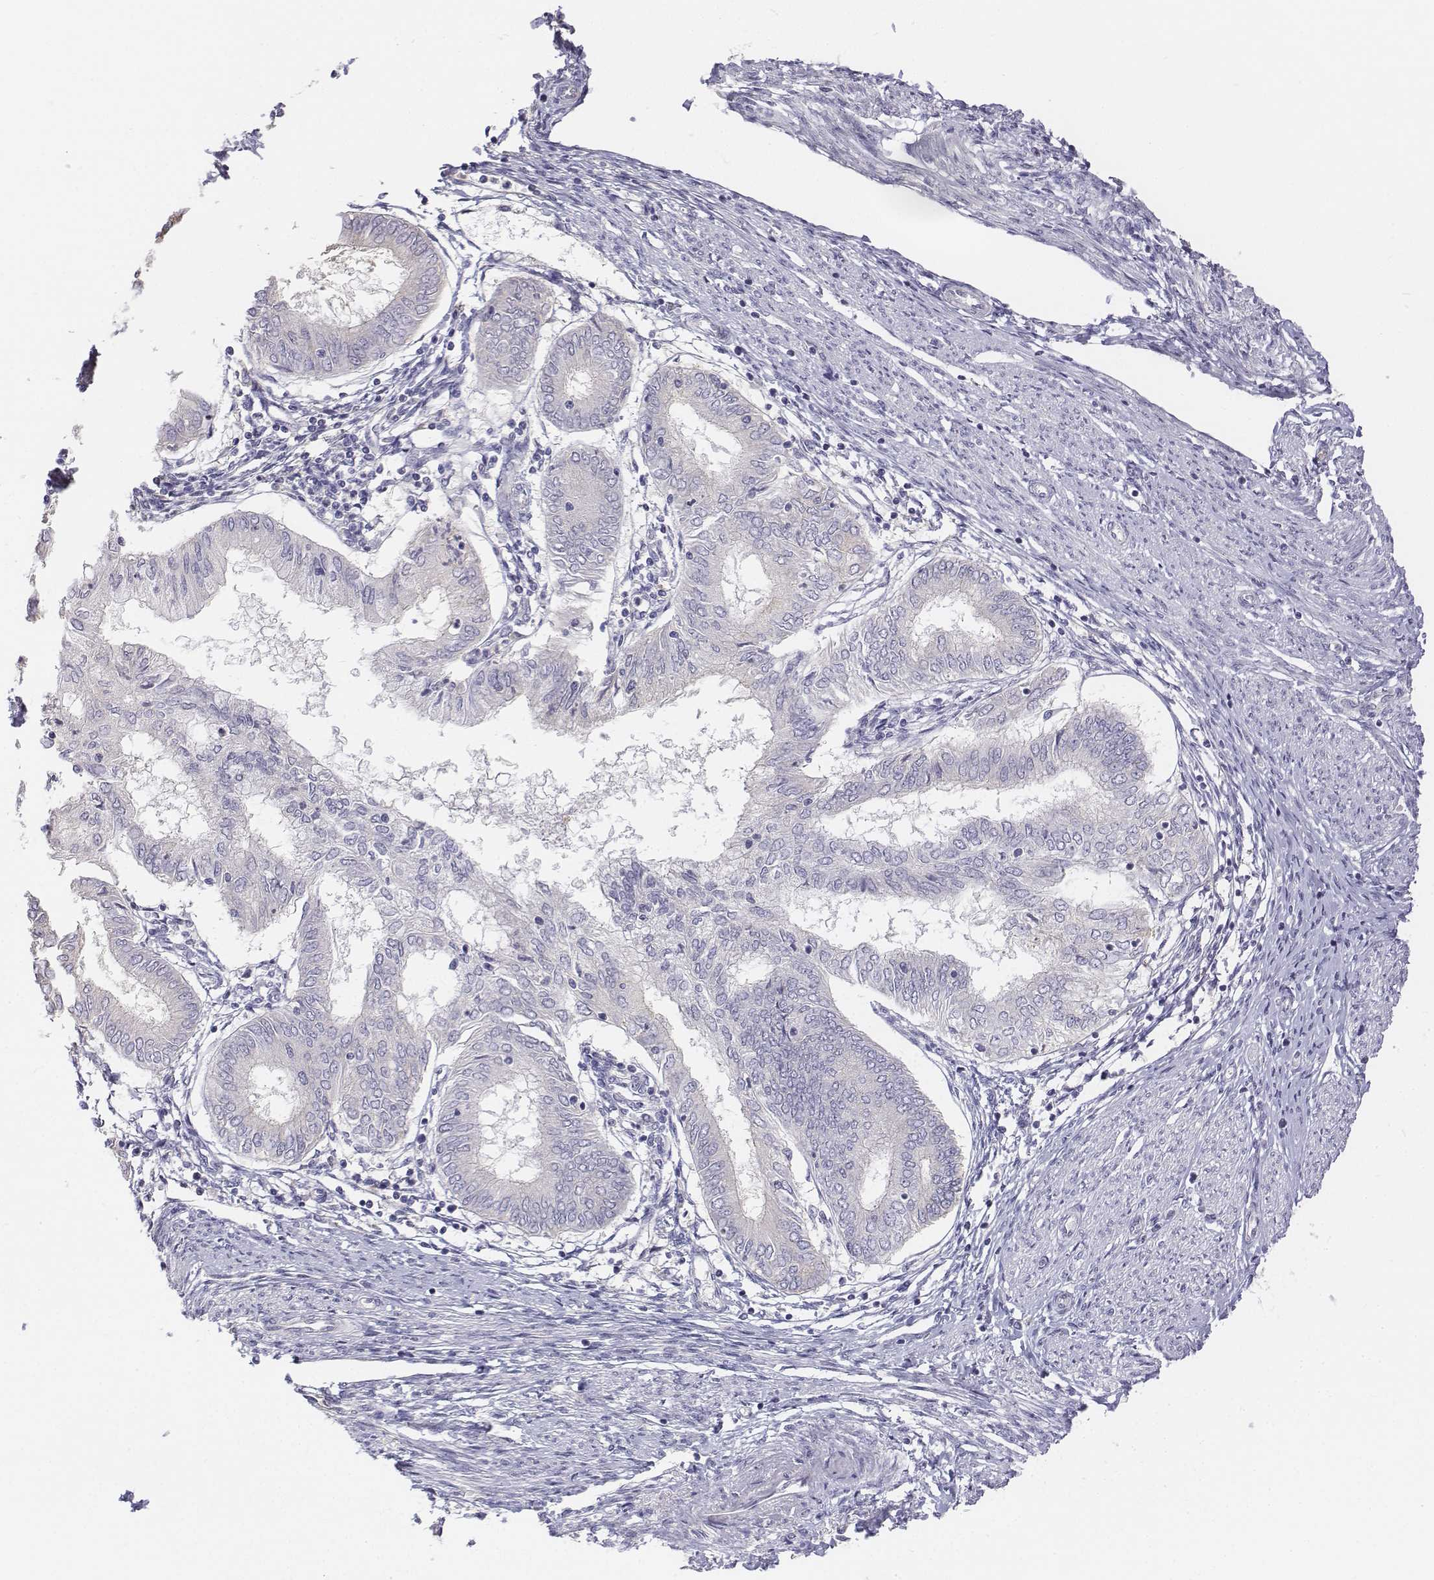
{"staining": {"intensity": "negative", "quantity": "none", "location": "none"}, "tissue": "endometrial cancer", "cell_type": "Tumor cells", "image_type": "cancer", "snomed": [{"axis": "morphology", "description": "Adenocarcinoma, NOS"}, {"axis": "topography", "description": "Endometrium"}], "caption": "This is an IHC histopathology image of human adenocarcinoma (endometrial). There is no staining in tumor cells.", "gene": "LGSN", "patient": {"sex": "female", "age": 68}}